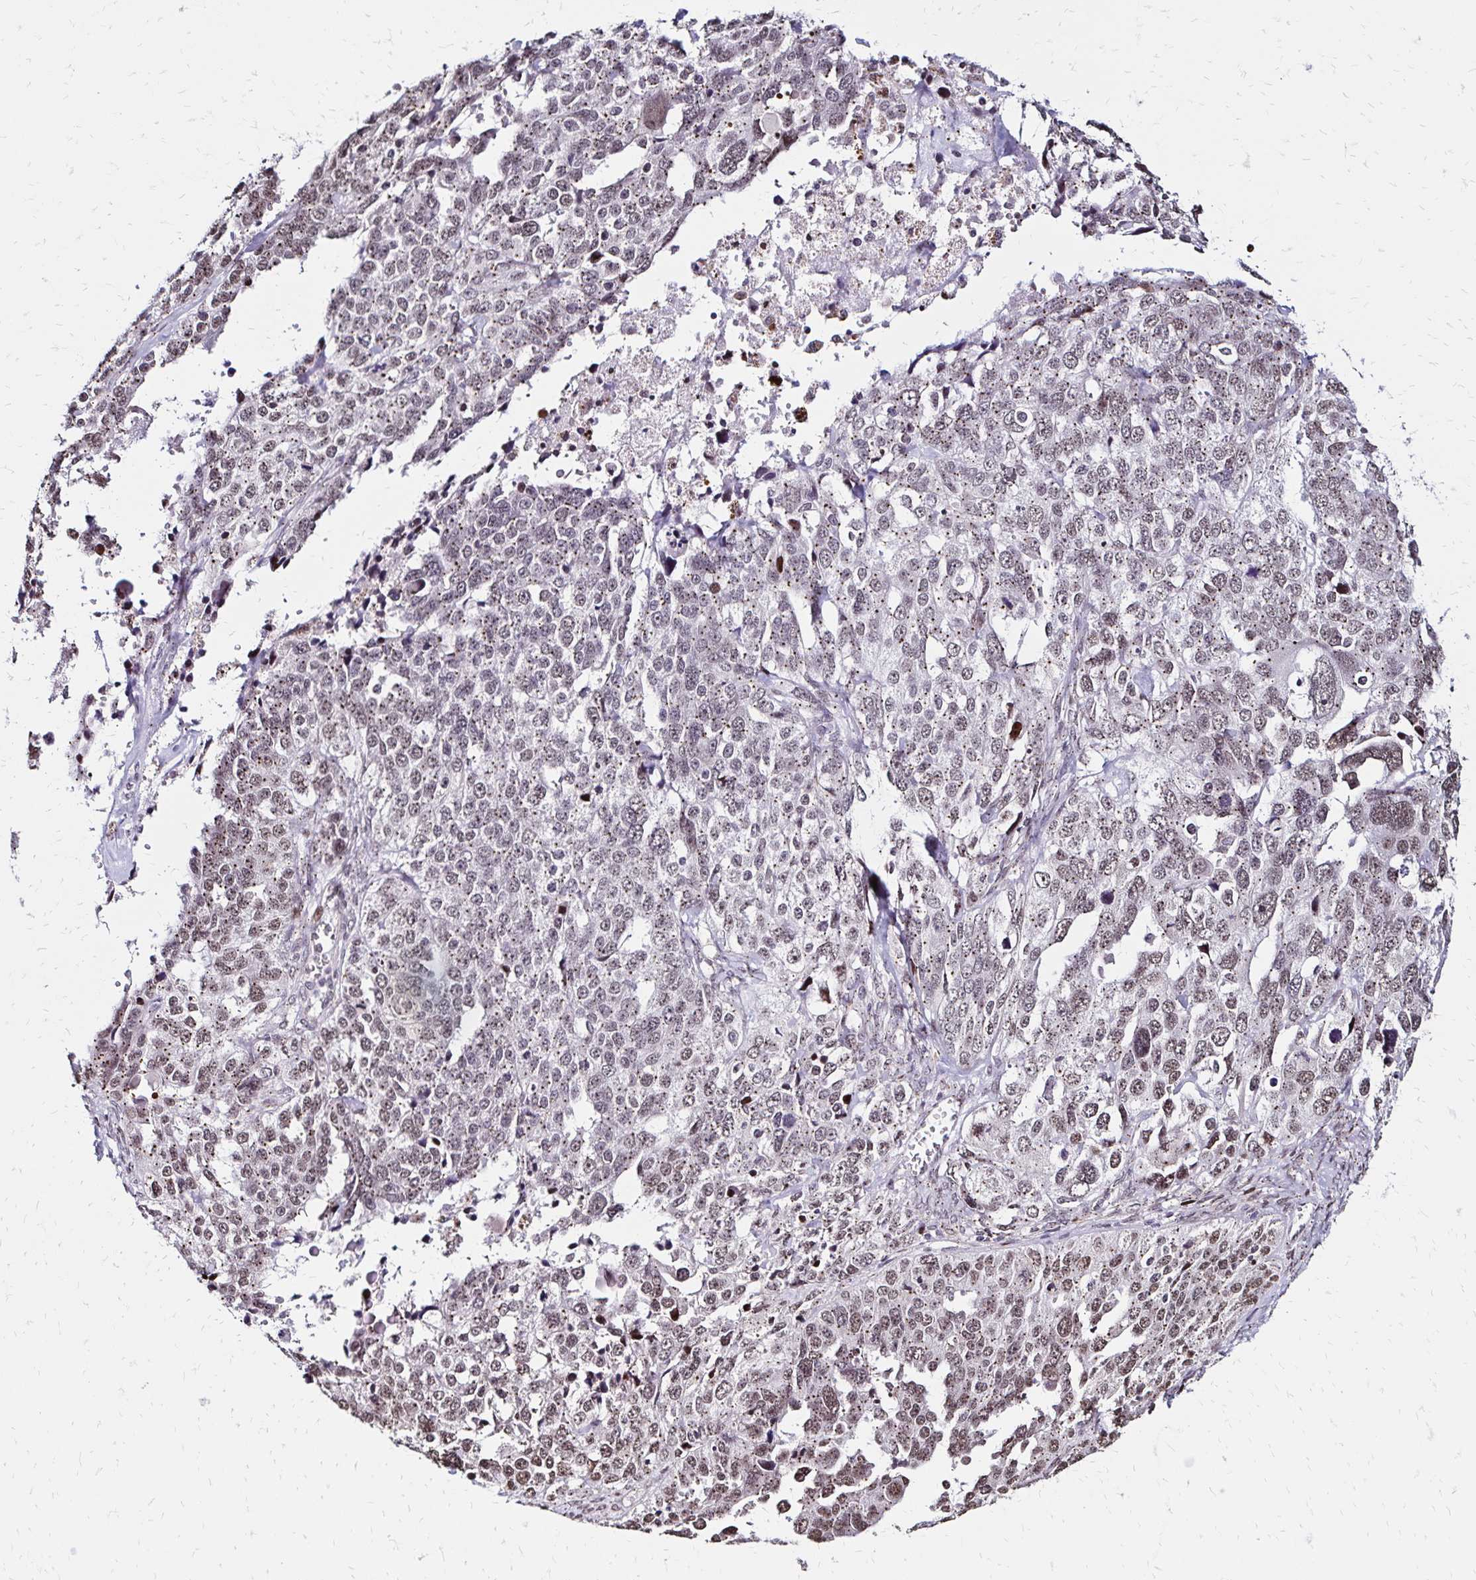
{"staining": {"intensity": "weak", "quantity": ">75%", "location": "cytoplasmic/membranous,nuclear"}, "tissue": "ovarian cancer", "cell_type": "Tumor cells", "image_type": "cancer", "snomed": [{"axis": "morphology", "description": "Cystadenocarcinoma, serous, NOS"}, {"axis": "topography", "description": "Ovary"}], "caption": "Immunohistochemistry (DAB) staining of human ovarian cancer demonstrates weak cytoplasmic/membranous and nuclear protein staining in approximately >75% of tumor cells. (DAB (3,3'-diaminobenzidine) IHC, brown staining for protein, blue staining for nuclei).", "gene": "TOB1", "patient": {"sex": "female", "age": 76}}